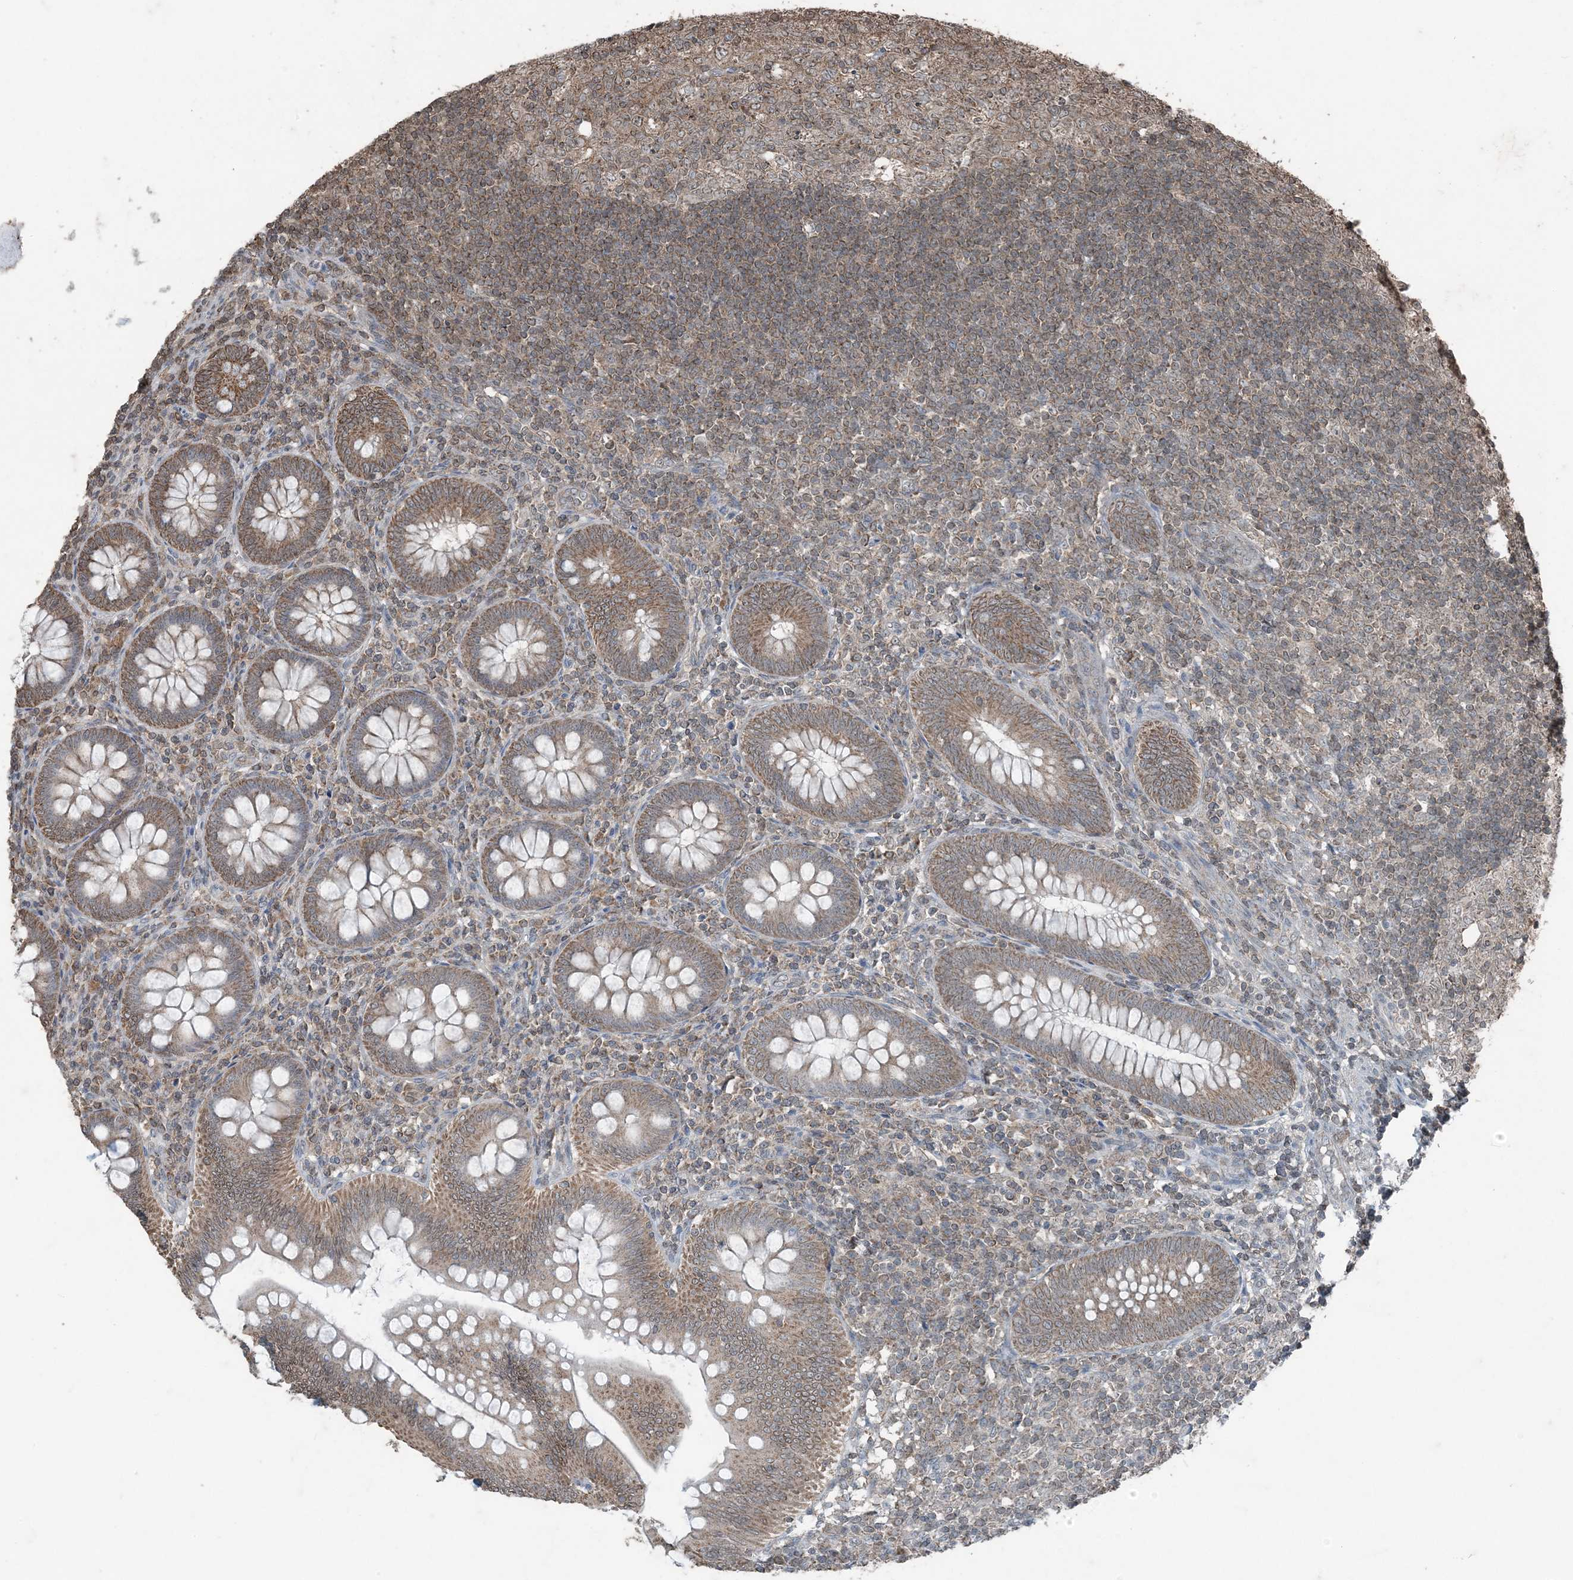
{"staining": {"intensity": "moderate", "quantity": ">75%", "location": "cytoplasmic/membranous"}, "tissue": "appendix", "cell_type": "Glandular cells", "image_type": "normal", "snomed": [{"axis": "morphology", "description": "Normal tissue, NOS"}, {"axis": "topography", "description": "Appendix"}], "caption": "Protein analysis of benign appendix reveals moderate cytoplasmic/membranous positivity in about >75% of glandular cells.", "gene": "GNL1", "patient": {"sex": "male", "age": 14}}